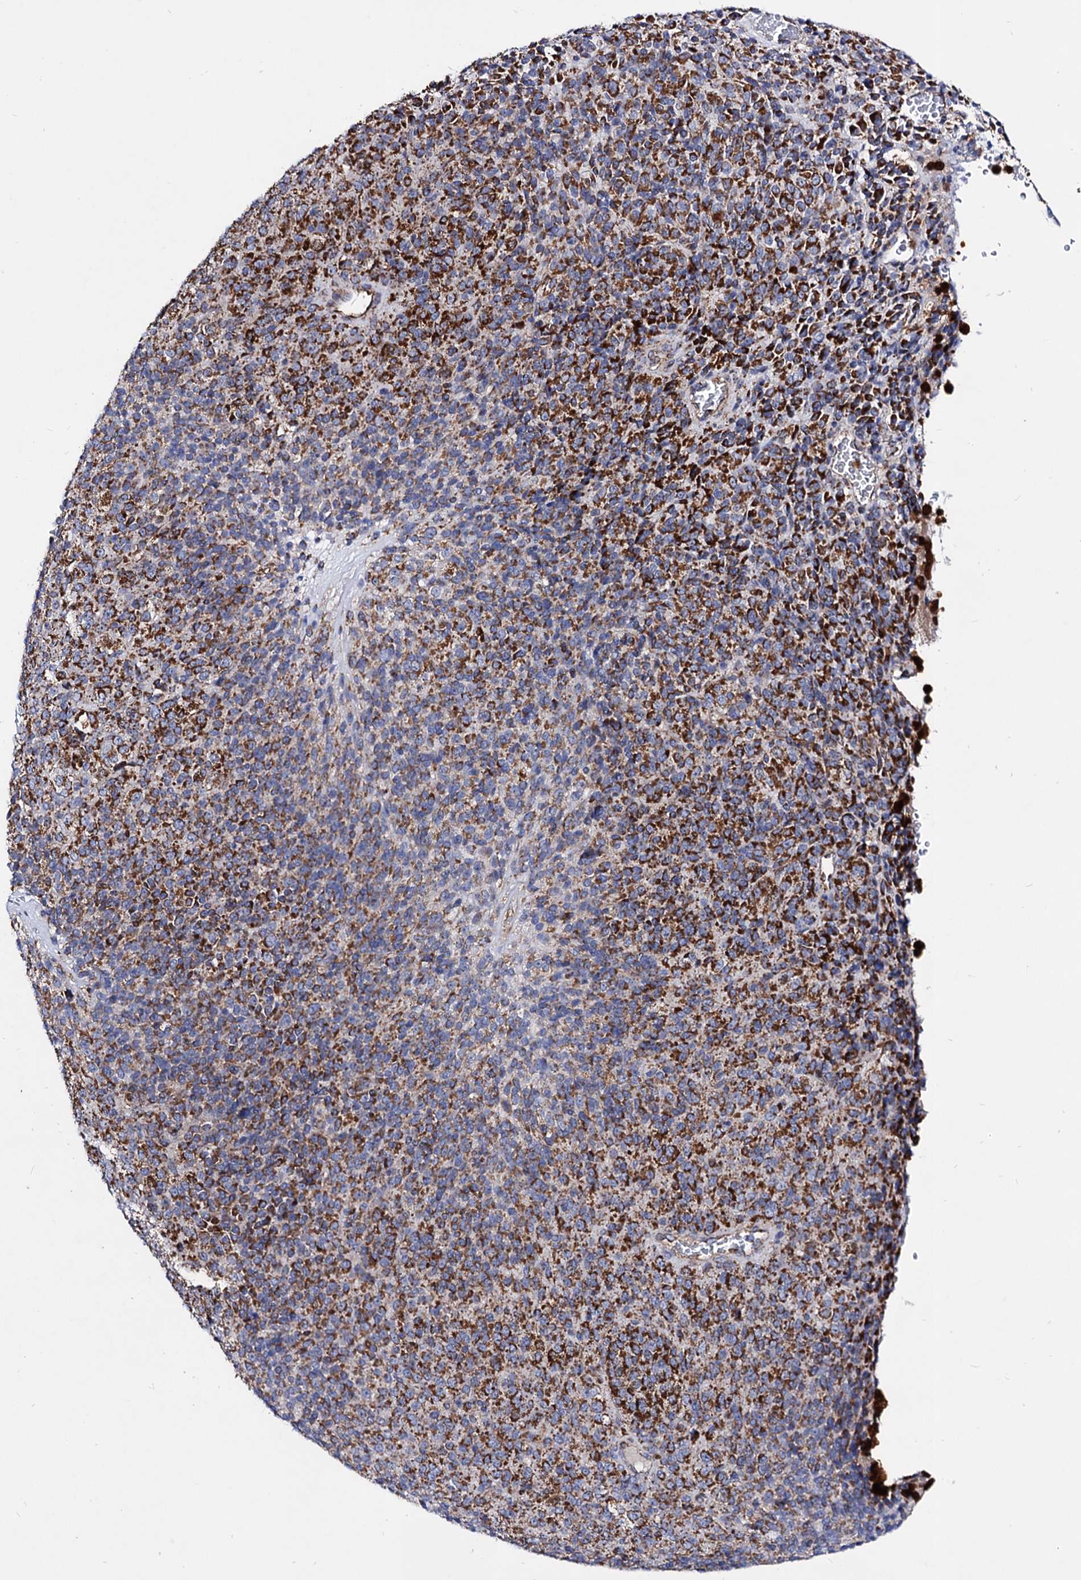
{"staining": {"intensity": "moderate", "quantity": "25%-75%", "location": "cytoplasmic/membranous"}, "tissue": "melanoma", "cell_type": "Tumor cells", "image_type": "cancer", "snomed": [{"axis": "morphology", "description": "Malignant melanoma, Metastatic site"}, {"axis": "topography", "description": "Brain"}], "caption": "DAB immunohistochemical staining of melanoma shows moderate cytoplasmic/membranous protein staining in about 25%-75% of tumor cells.", "gene": "ACAD9", "patient": {"sex": "female", "age": 56}}